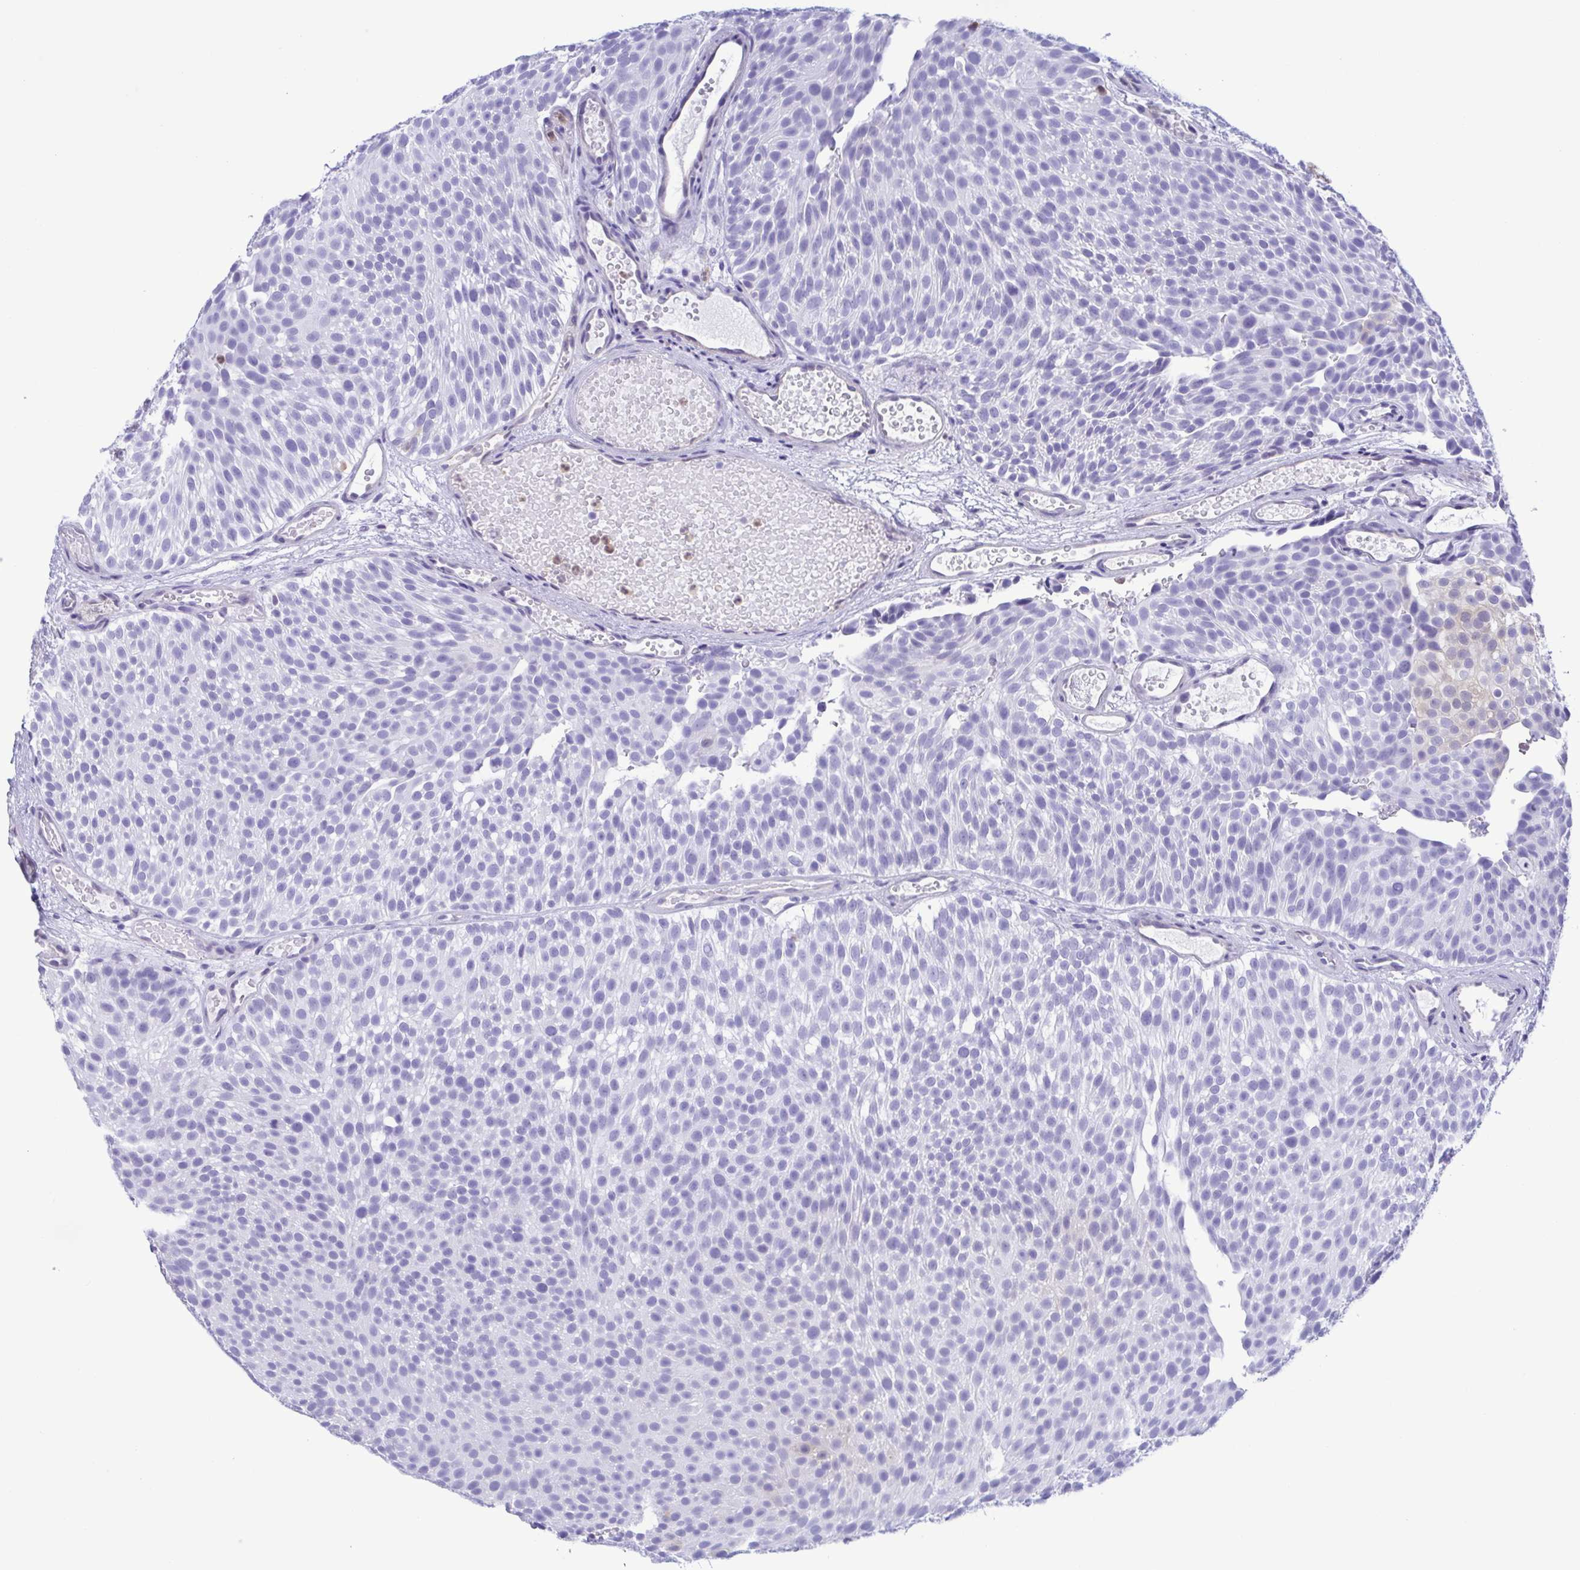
{"staining": {"intensity": "negative", "quantity": "none", "location": "none"}, "tissue": "urothelial cancer", "cell_type": "Tumor cells", "image_type": "cancer", "snomed": [{"axis": "morphology", "description": "Urothelial carcinoma, Low grade"}, {"axis": "topography", "description": "Urinary bladder"}], "caption": "Immunohistochemistry micrograph of human low-grade urothelial carcinoma stained for a protein (brown), which displays no positivity in tumor cells.", "gene": "LDHC", "patient": {"sex": "male", "age": 78}}